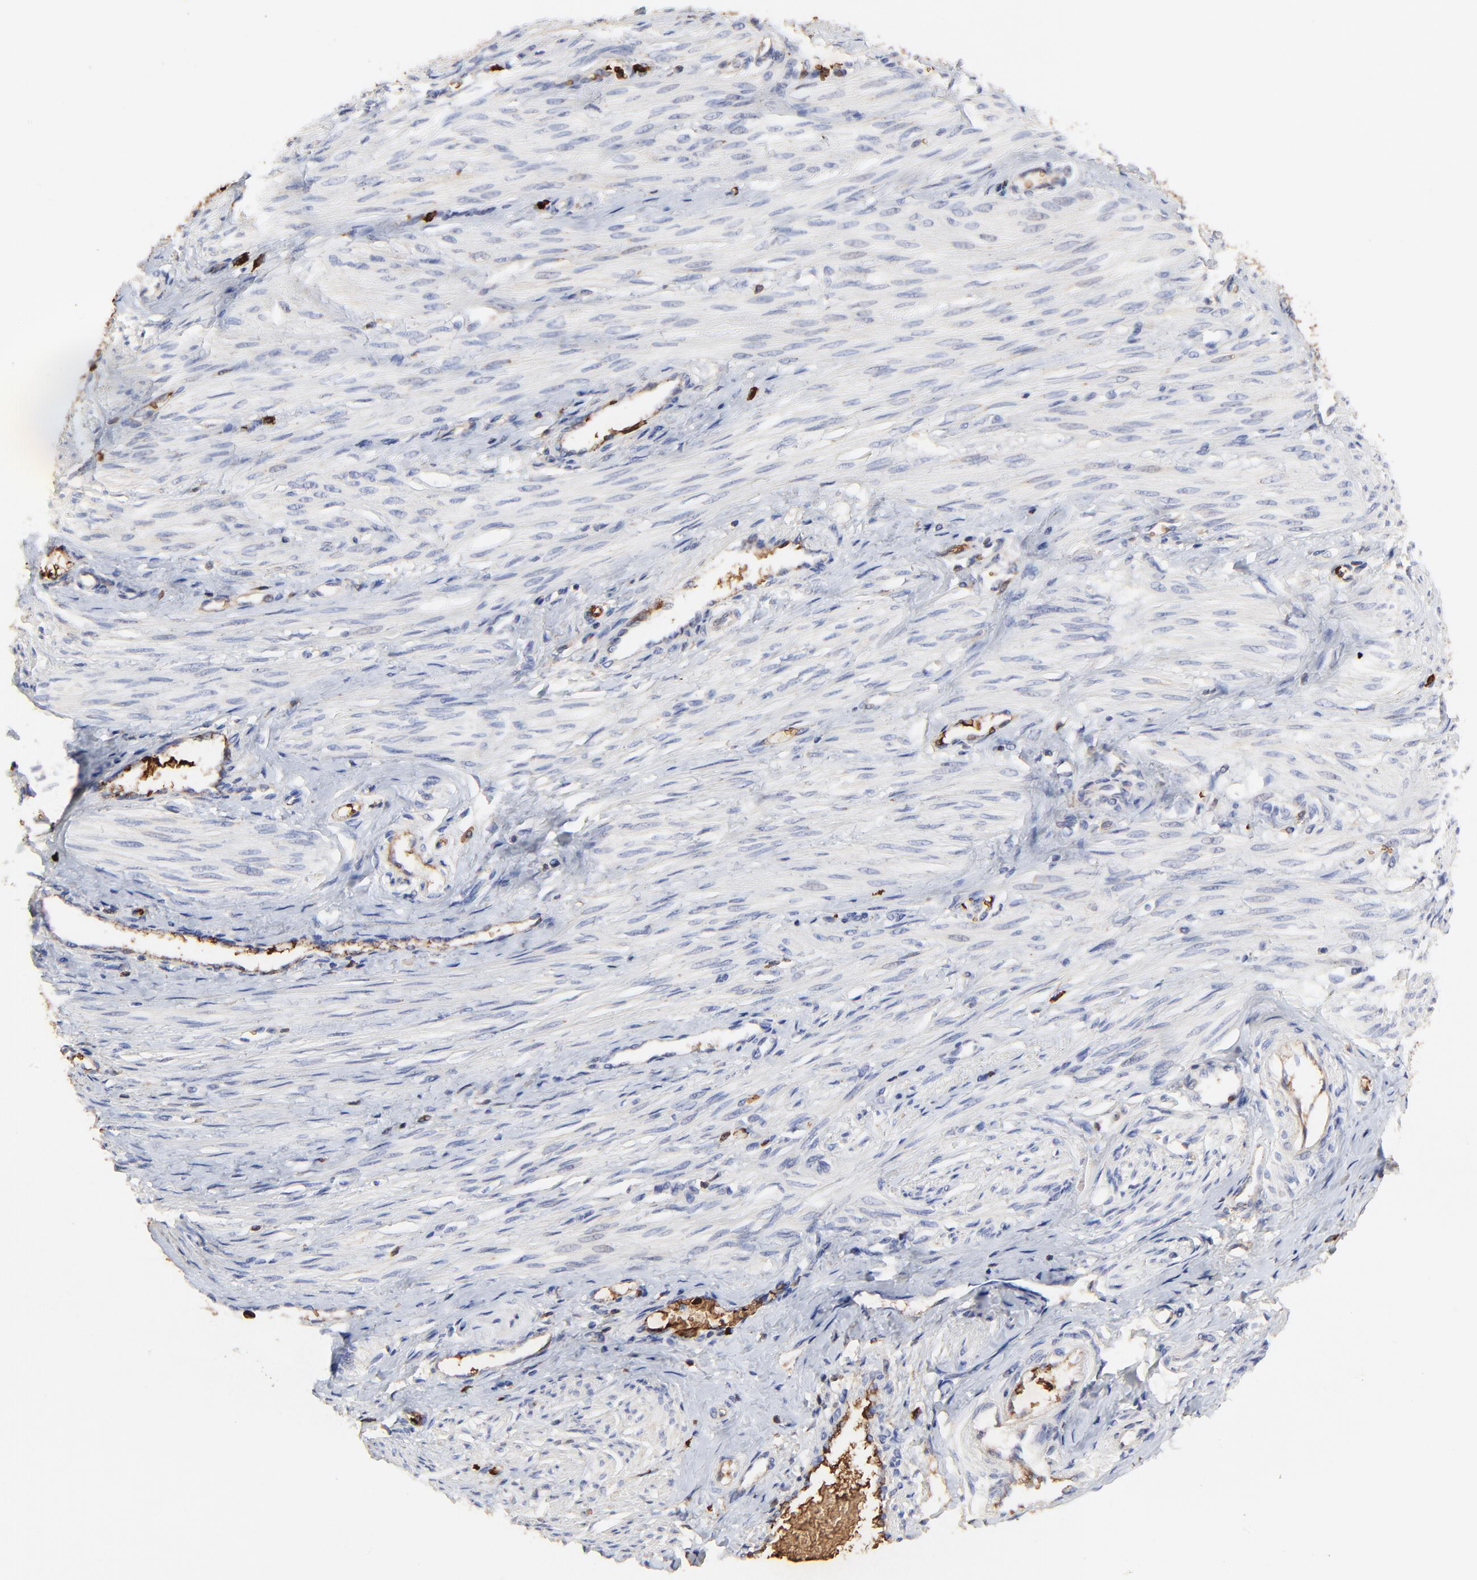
{"staining": {"intensity": "negative", "quantity": "none", "location": "none"}, "tissue": "smooth muscle", "cell_type": "Smooth muscle cells", "image_type": "normal", "snomed": [{"axis": "morphology", "description": "Normal tissue, NOS"}, {"axis": "topography", "description": "Smooth muscle"}, {"axis": "topography", "description": "Uterus"}], "caption": "The IHC image has no significant positivity in smooth muscle cells of smooth muscle.", "gene": "PAG1", "patient": {"sex": "female", "age": 39}}